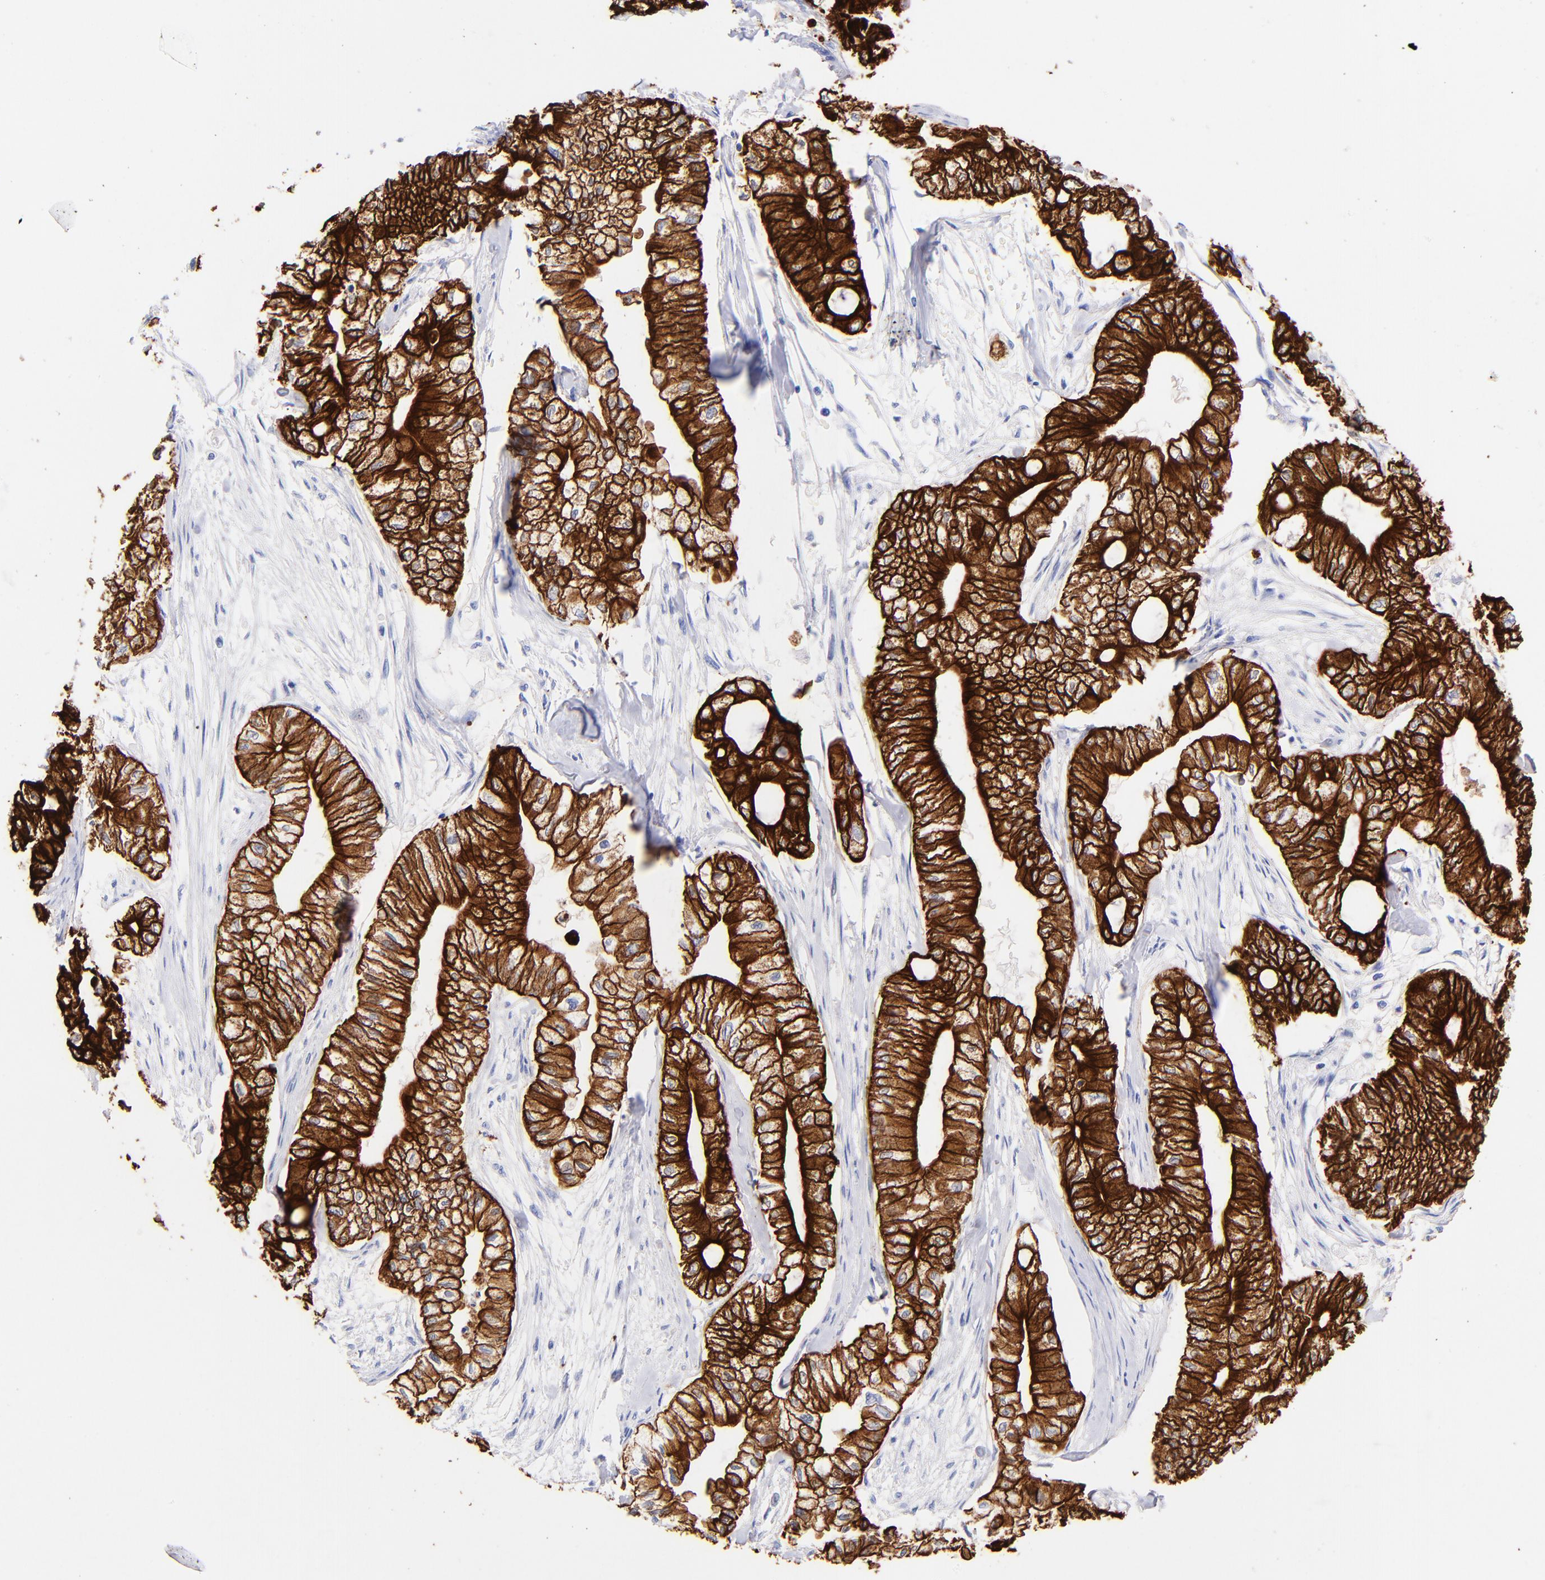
{"staining": {"intensity": "strong", "quantity": ">75%", "location": "cytoplasmic/membranous"}, "tissue": "pancreatic cancer", "cell_type": "Tumor cells", "image_type": "cancer", "snomed": [{"axis": "morphology", "description": "Adenocarcinoma, NOS"}, {"axis": "topography", "description": "Pancreas"}], "caption": "A high-resolution image shows immunohistochemistry staining of adenocarcinoma (pancreatic), which shows strong cytoplasmic/membranous expression in about >75% of tumor cells.", "gene": "KRT19", "patient": {"sex": "male", "age": 79}}